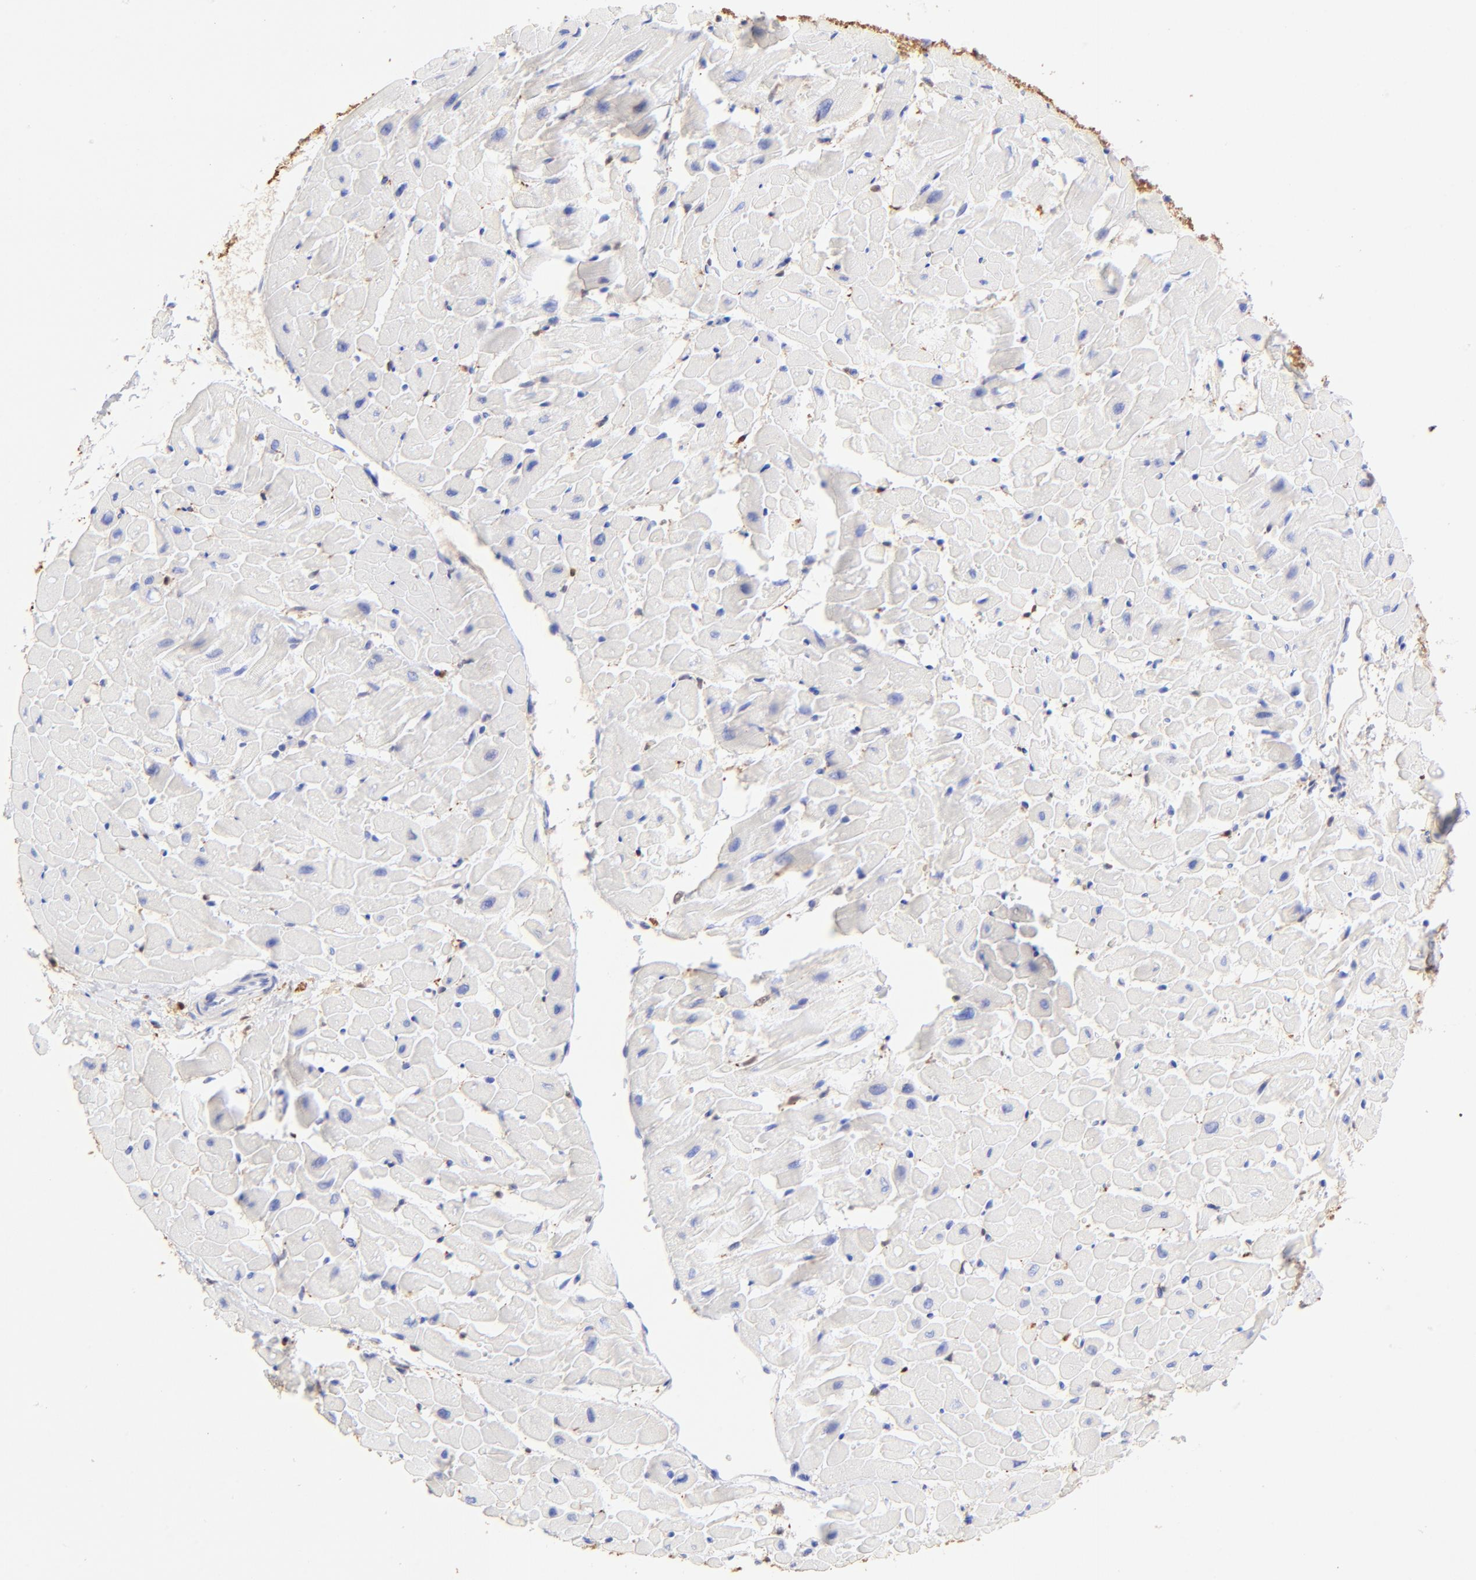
{"staining": {"intensity": "negative", "quantity": "none", "location": "none"}, "tissue": "heart muscle", "cell_type": "Cardiomyocytes", "image_type": "normal", "snomed": [{"axis": "morphology", "description": "Normal tissue, NOS"}, {"axis": "topography", "description": "Heart"}], "caption": "A high-resolution histopathology image shows immunohistochemistry (IHC) staining of unremarkable heart muscle, which displays no significant staining in cardiomyocytes.", "gene": "ALDH1A1", "patient": {"sex": "male", "age": 45}}